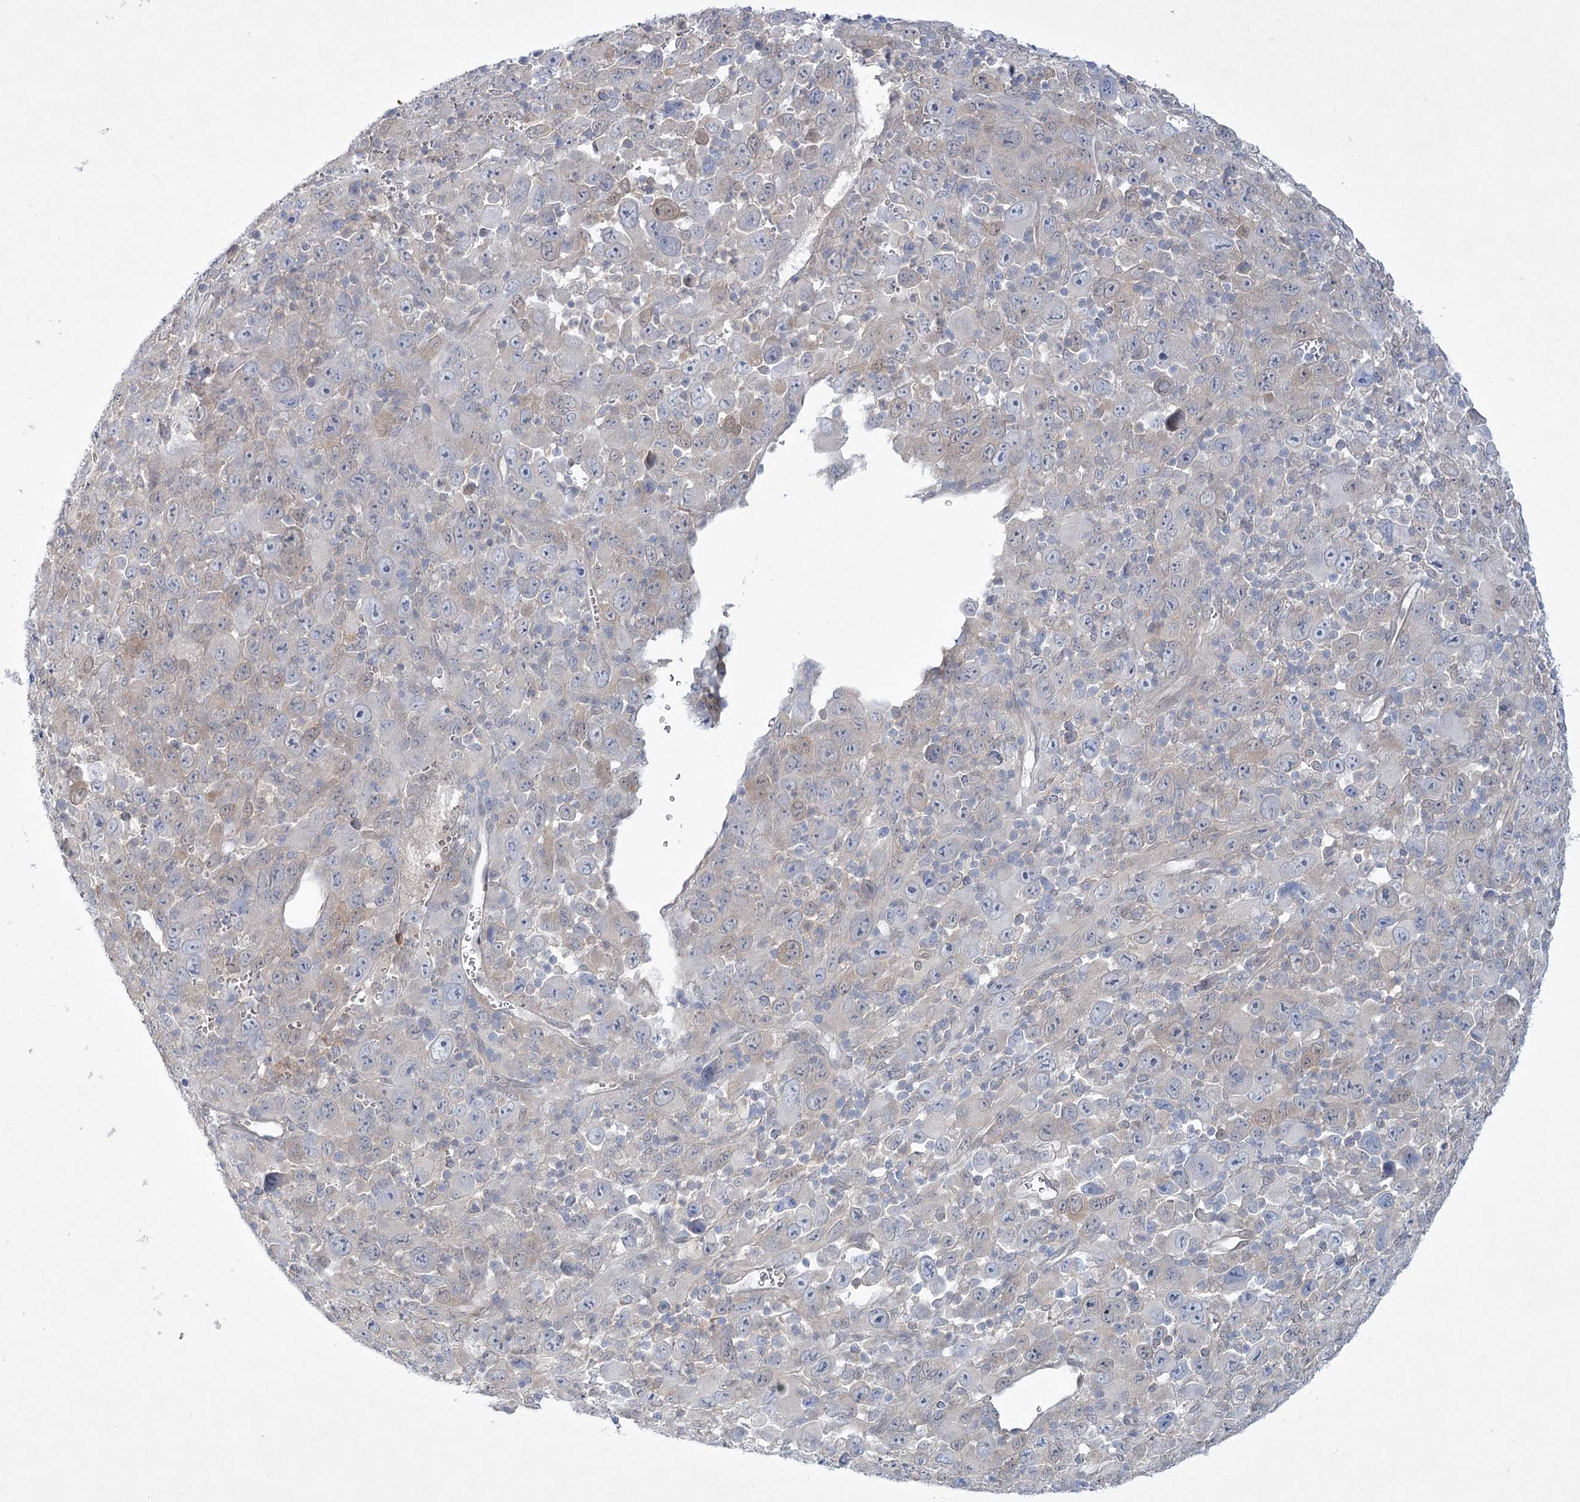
{"staining": {"intensity": "negative", "quantity": "none", "location": "none"}, "tissue": "melanoma", "cell_type": "Tumor cells", "image_type": "cancer", "snomed": [{"axis": "morphology", "description": "Malignant melanoma, Metastatic site"}, {"axis": "topography", "description": "Skin"}], "caption": "A photomicrograph of human malignant melanoma (metastatic site) is negative for staining in tumor cells.", "gene": "AAMDC", "patient": {"sex": "female", "age": 56}}